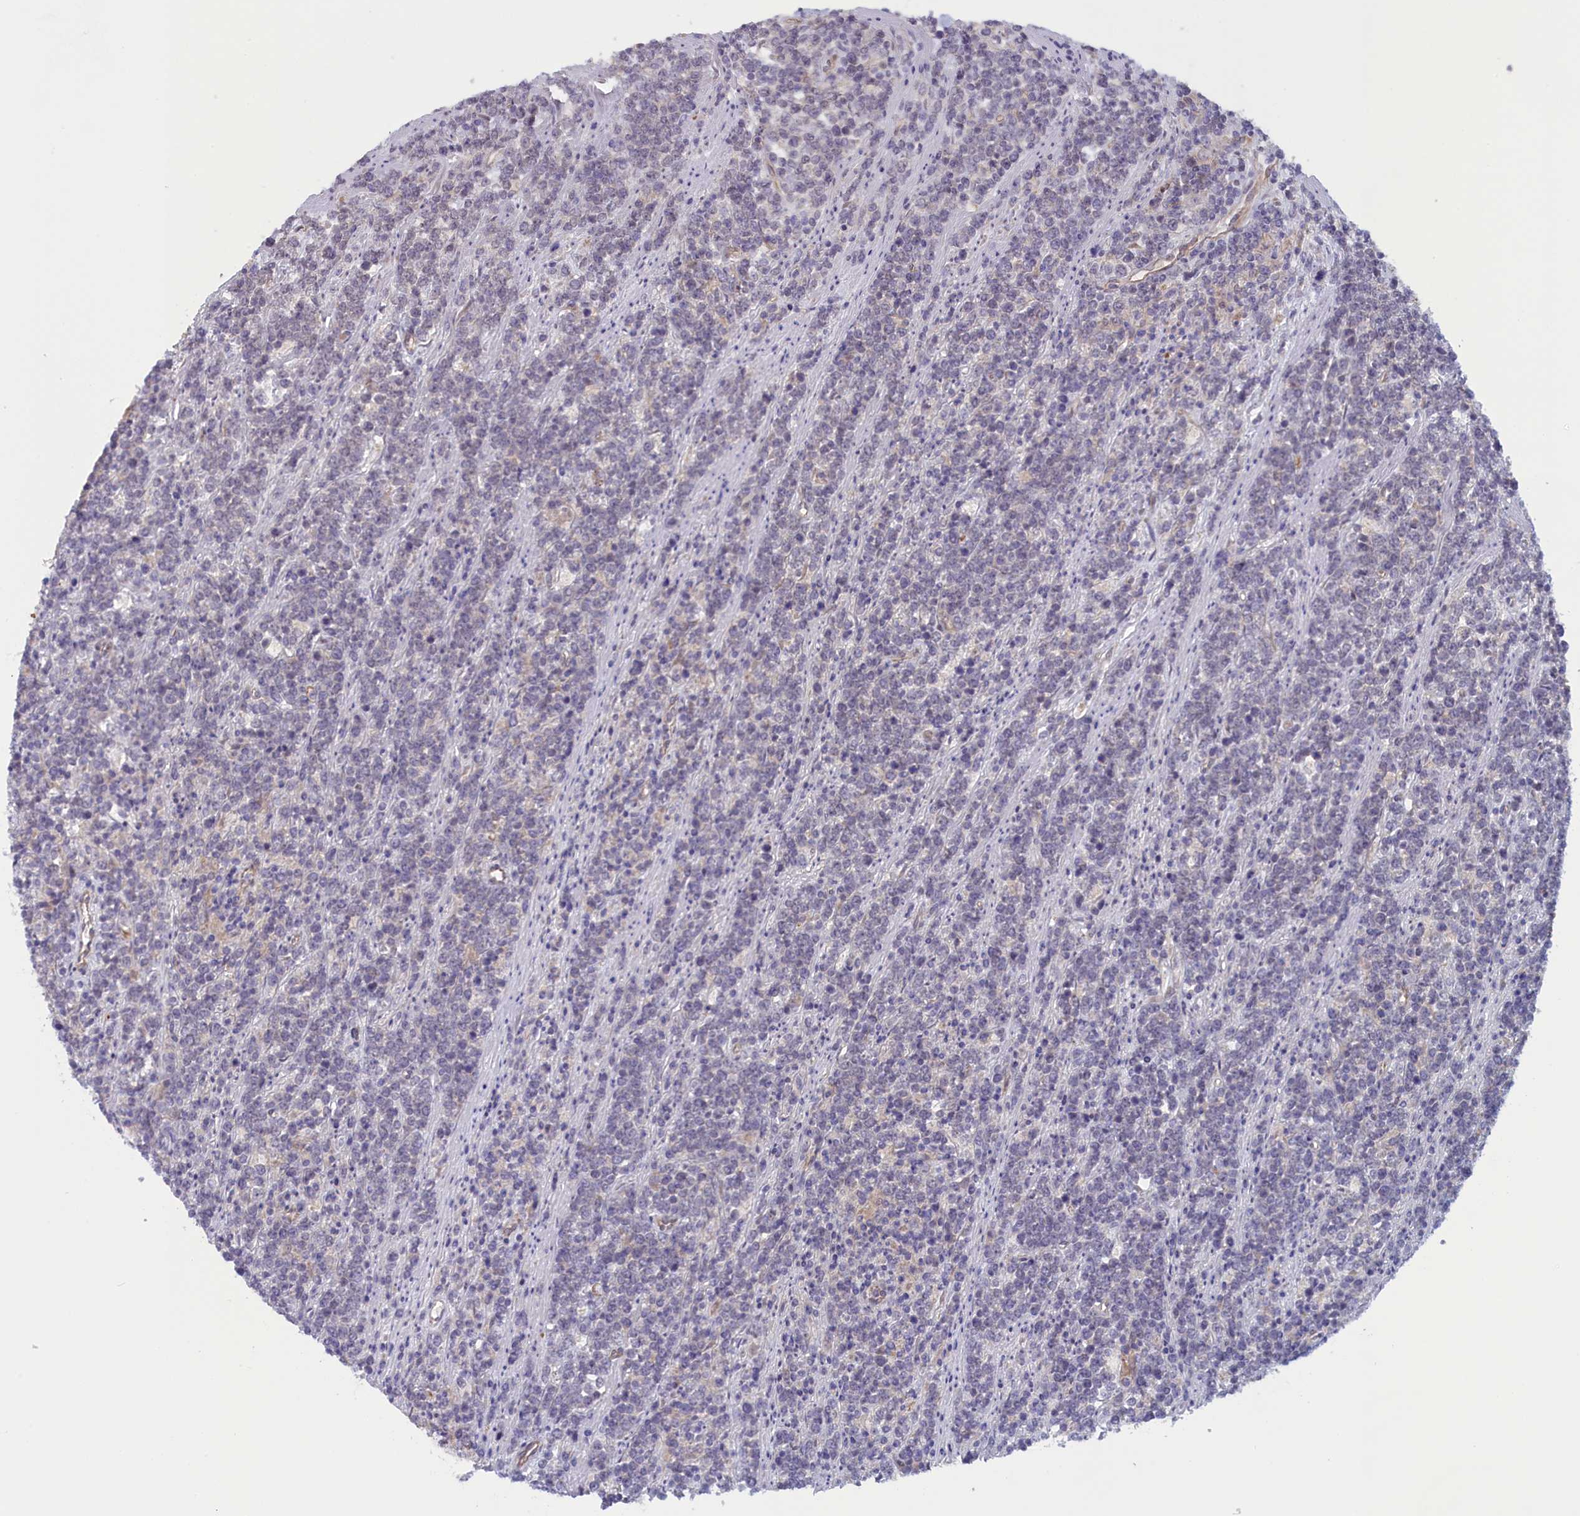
{"staining": {"intensity": "negative", "quantity": "none", "location": "none"}, "tissue": "lymphoma", "cell_type": "Tumor cells", "image_type": "cancer", "snomed": [{"axis": "morphology", "description": "Malignant lymphoma, non-Hodgkin's type, High grade"}, {"axis": "topography", "description": "Small intestine"}], "caption": "Lymphoma was stained to show a protein in brown. There is no significant positivity in tumor cells.", "gene": "IGFALS", "patient": {"sex": "male", "age": 8}}